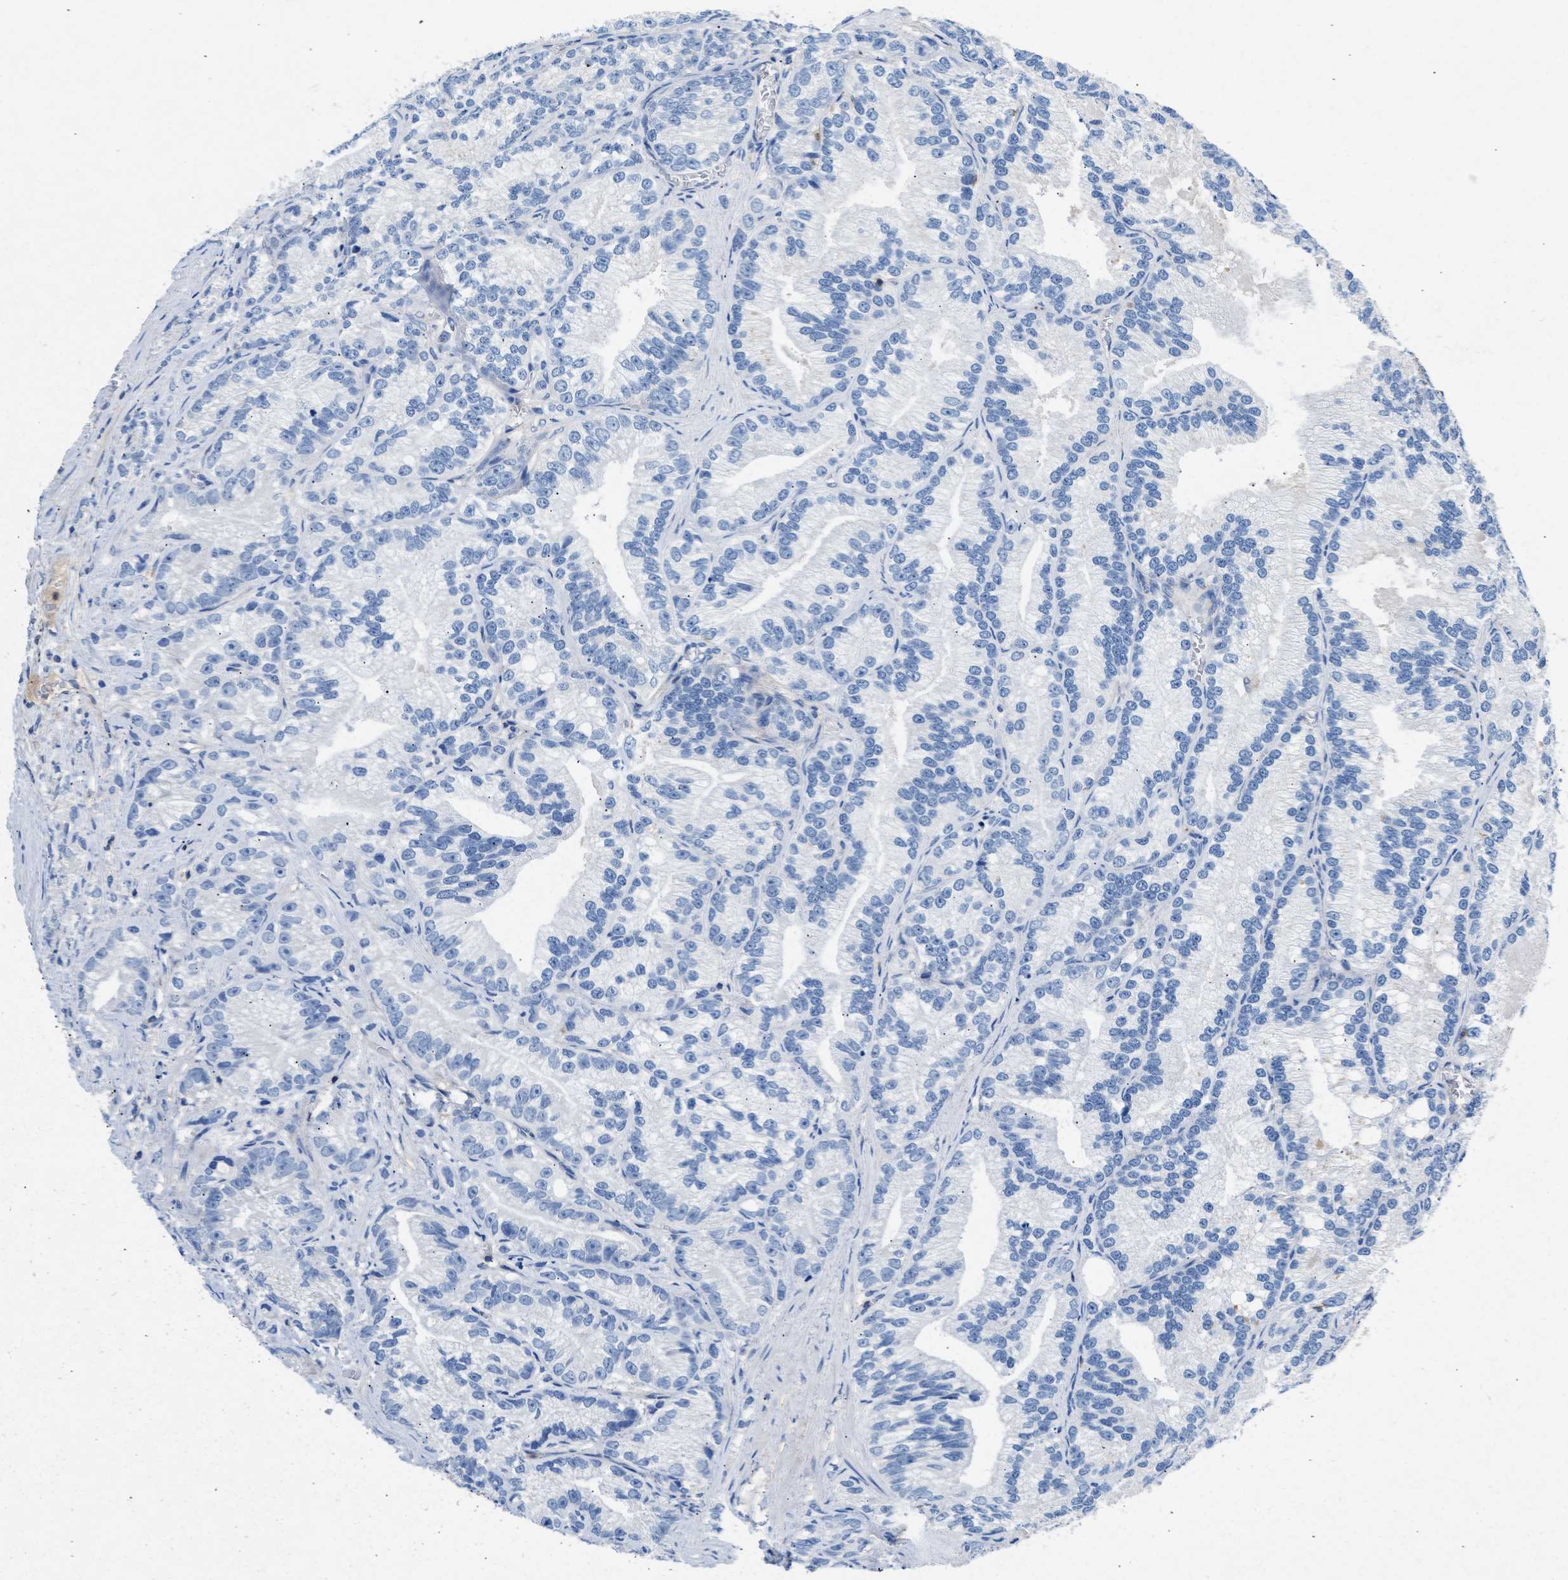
{"staining": {"intensity": "negative", "quantity": "none", "location": "none"}, "tissue": "prostate cancer", "cell_type": "Tumor cells", "image_type": "cancer", "snomed": [{"axis": "morphology", "description": "Adenocarcinoma, Low grade"}, {"axis": "topography", "description": "Prostate"}], "caption": "This is a micrograph of IHC staining of prostate cancer, which shows no staining in tumor cells.", "gene": "KCNQ4", "patient": {"sex": "male", "age": 89}}